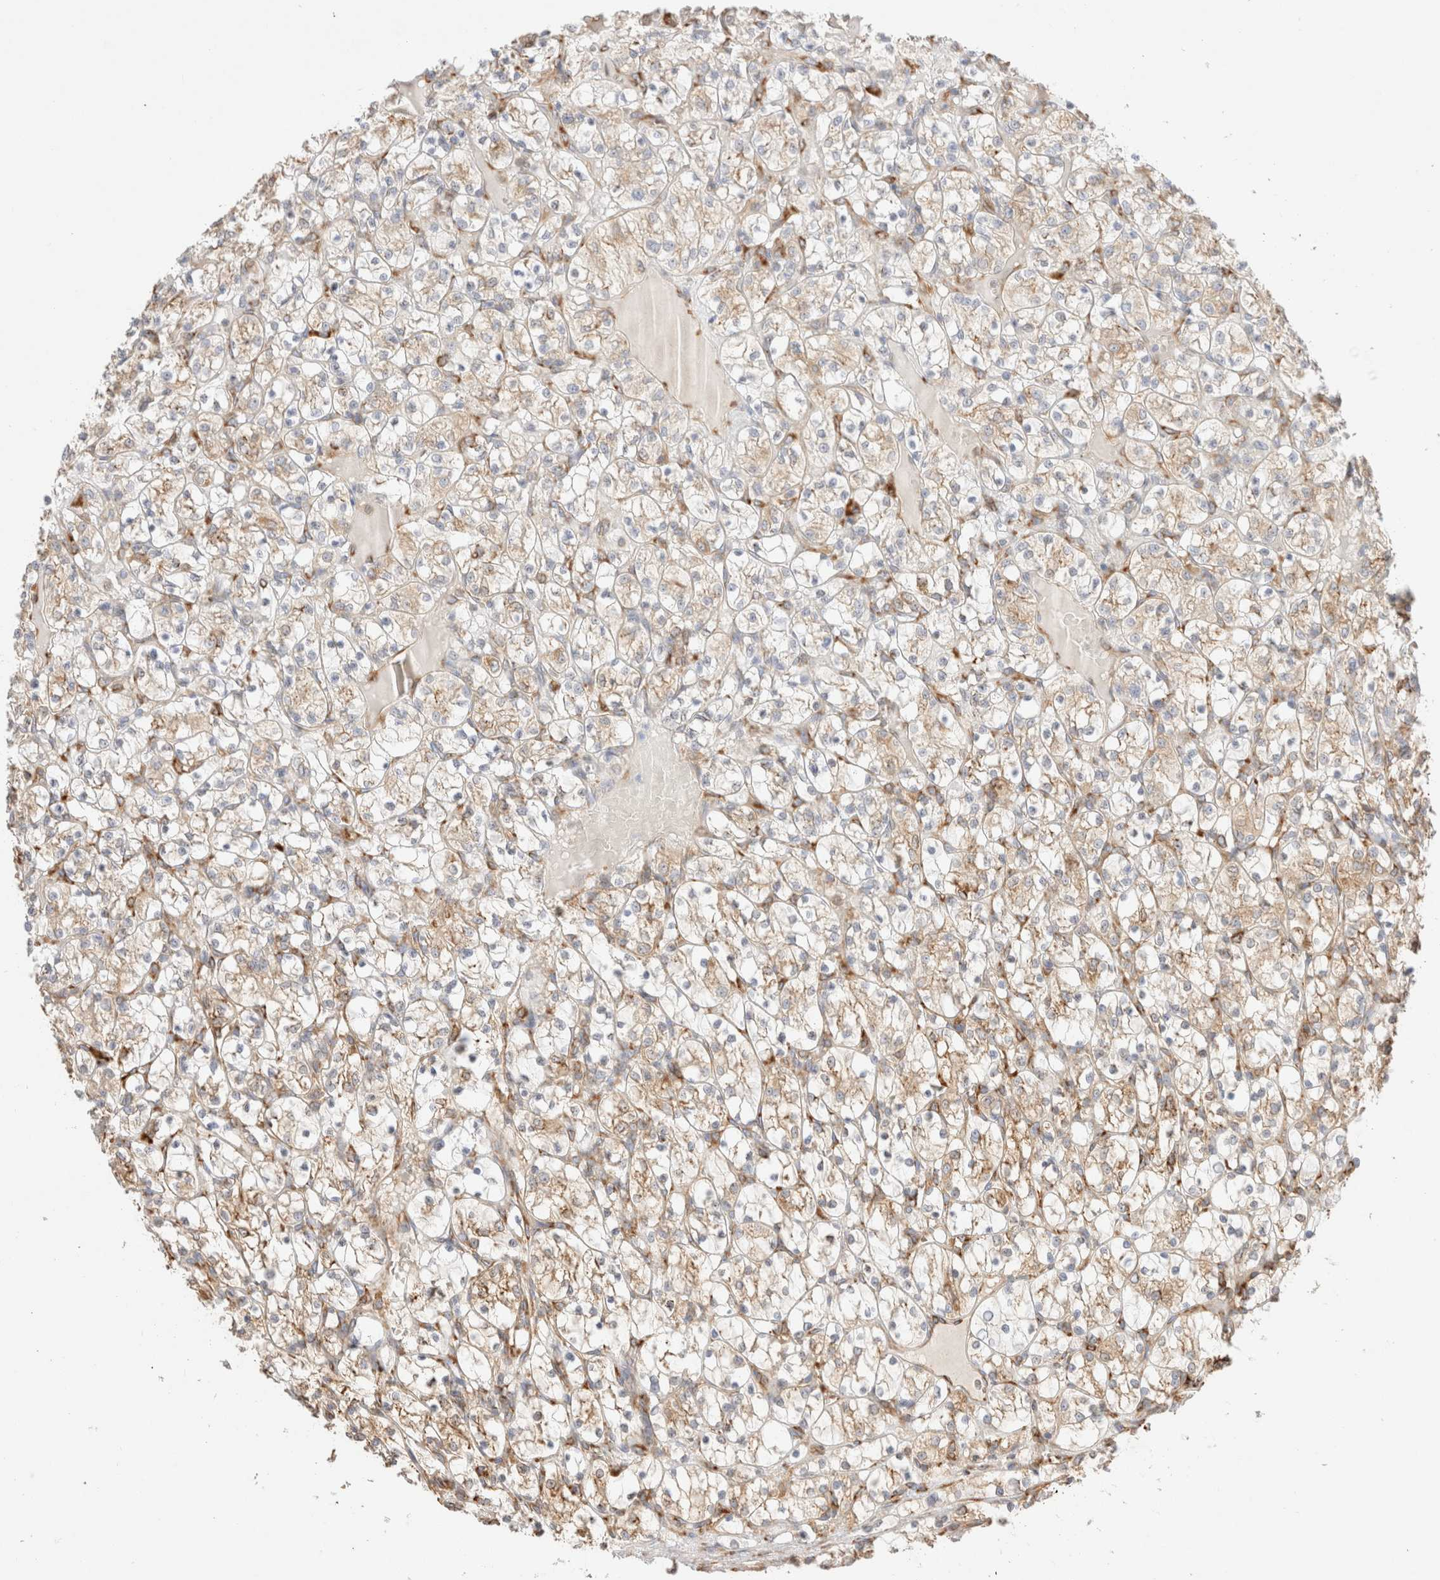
{"staining": {"intensity": "weak", "quantity": "25%-75%", "location": "cytoplasmic/membranous"}, "tissue": "renal cancer", "cell_type": "Tumor cells", "image_type": "cancer", "snomed": [{"axis": "morphology", "description": "Adenocarcinoma, NOS"}, {"axis": "topography", "description": "Kidney"}], "caption": "Immunohistochemical staining of renal adenocarcinoma reveals weak cytoplasmic/membranous protein expression in about 25%-75% of tumor cells. (DAB (3,3'-diaminobenzidine) = brown stain, brightfield microscopy at high magnification).", "gene": "ZC2HC1A", "patient": {"sex": "female", "age": 69}}